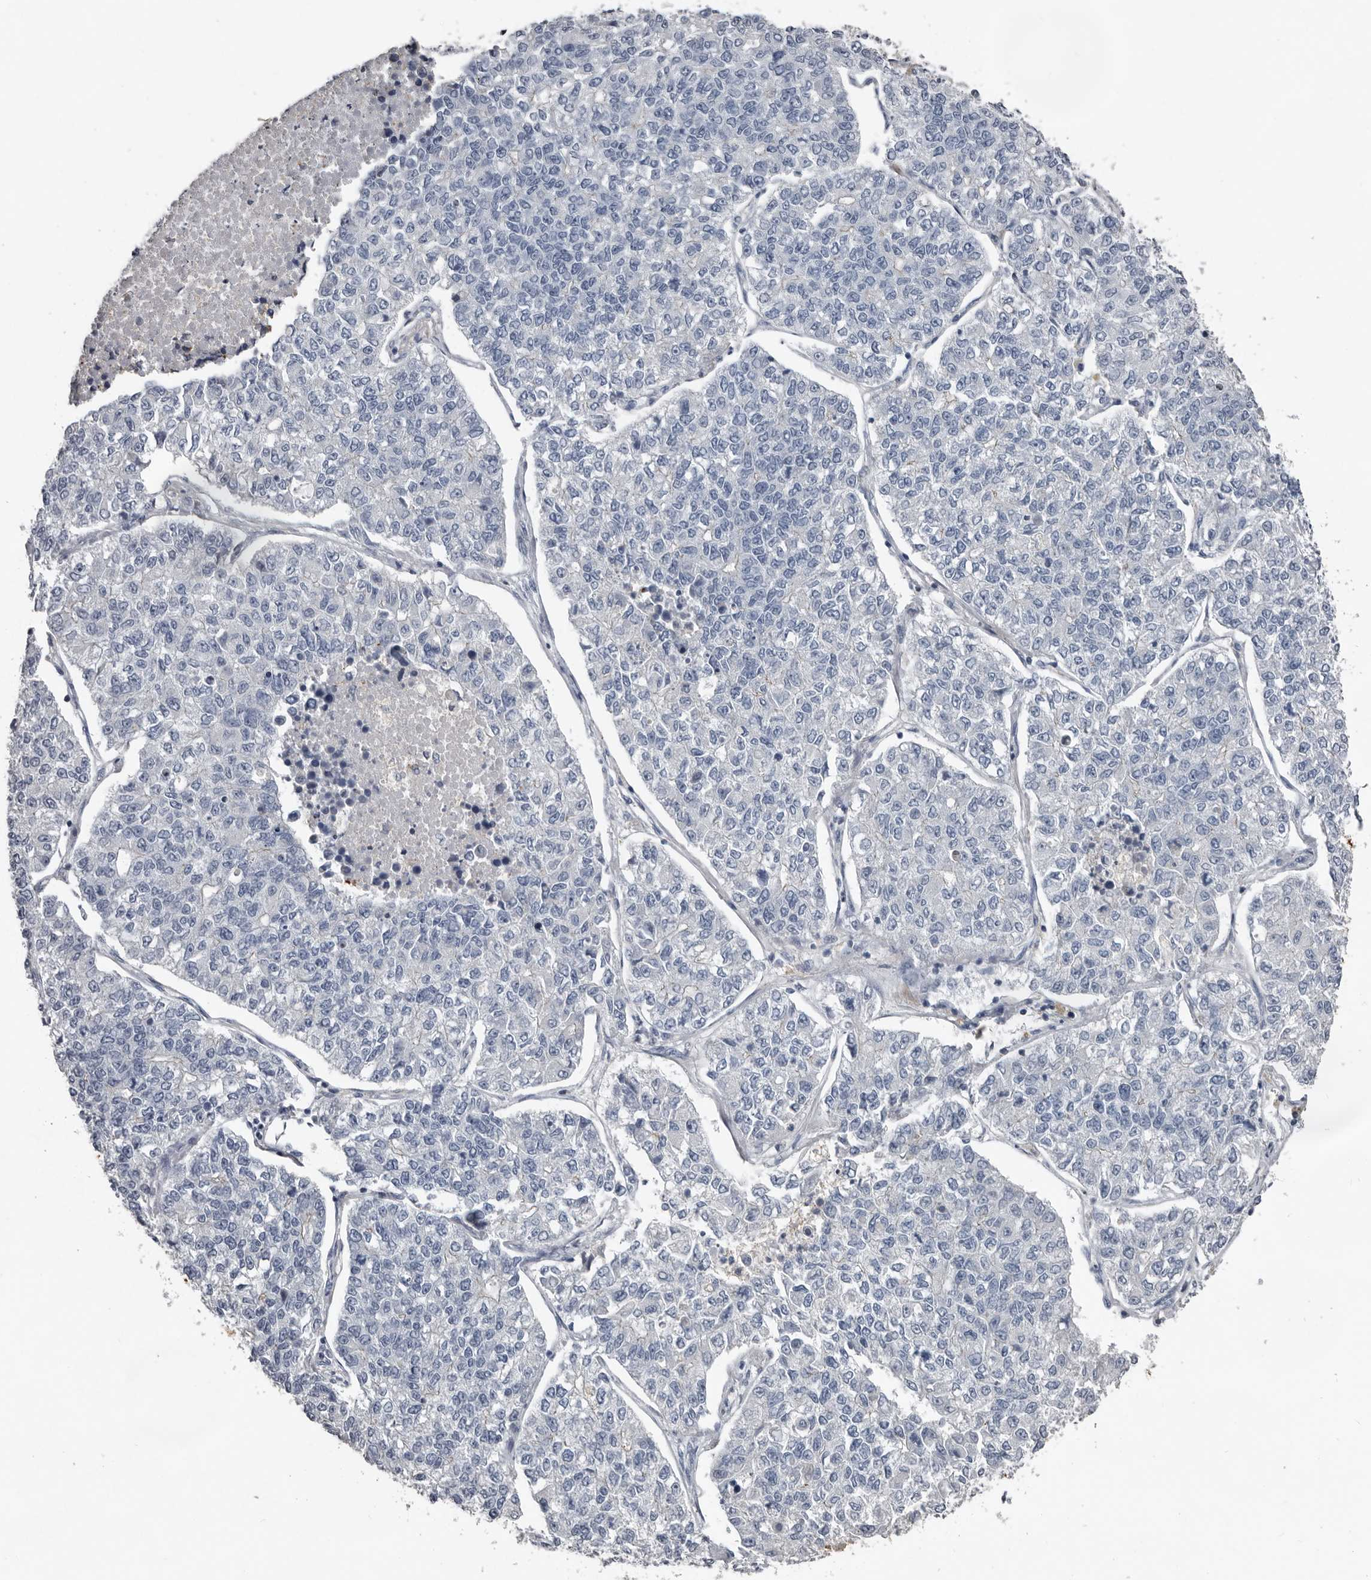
{"staining": {"intensity": "negative", "quantity": "none", "location": "none"}, "tissue": "lung cancer", "cell_type": "Tumor cells", "image_type": "cancer", "snomed": [{"axis": "morphology", "description": "Adenocarcinoma, NOS"}, {"axis": "topography", "description": "Lung"}], "caption": "This micrograph is of adenocarcinoma (lung) stained with immunohistochemistry to label a protein in brown with the nuclei are counter-stained blue. There is no positivity in tumor cells.", "gene": "FABP7", "patient": {"sex": "male", "age": 49}}